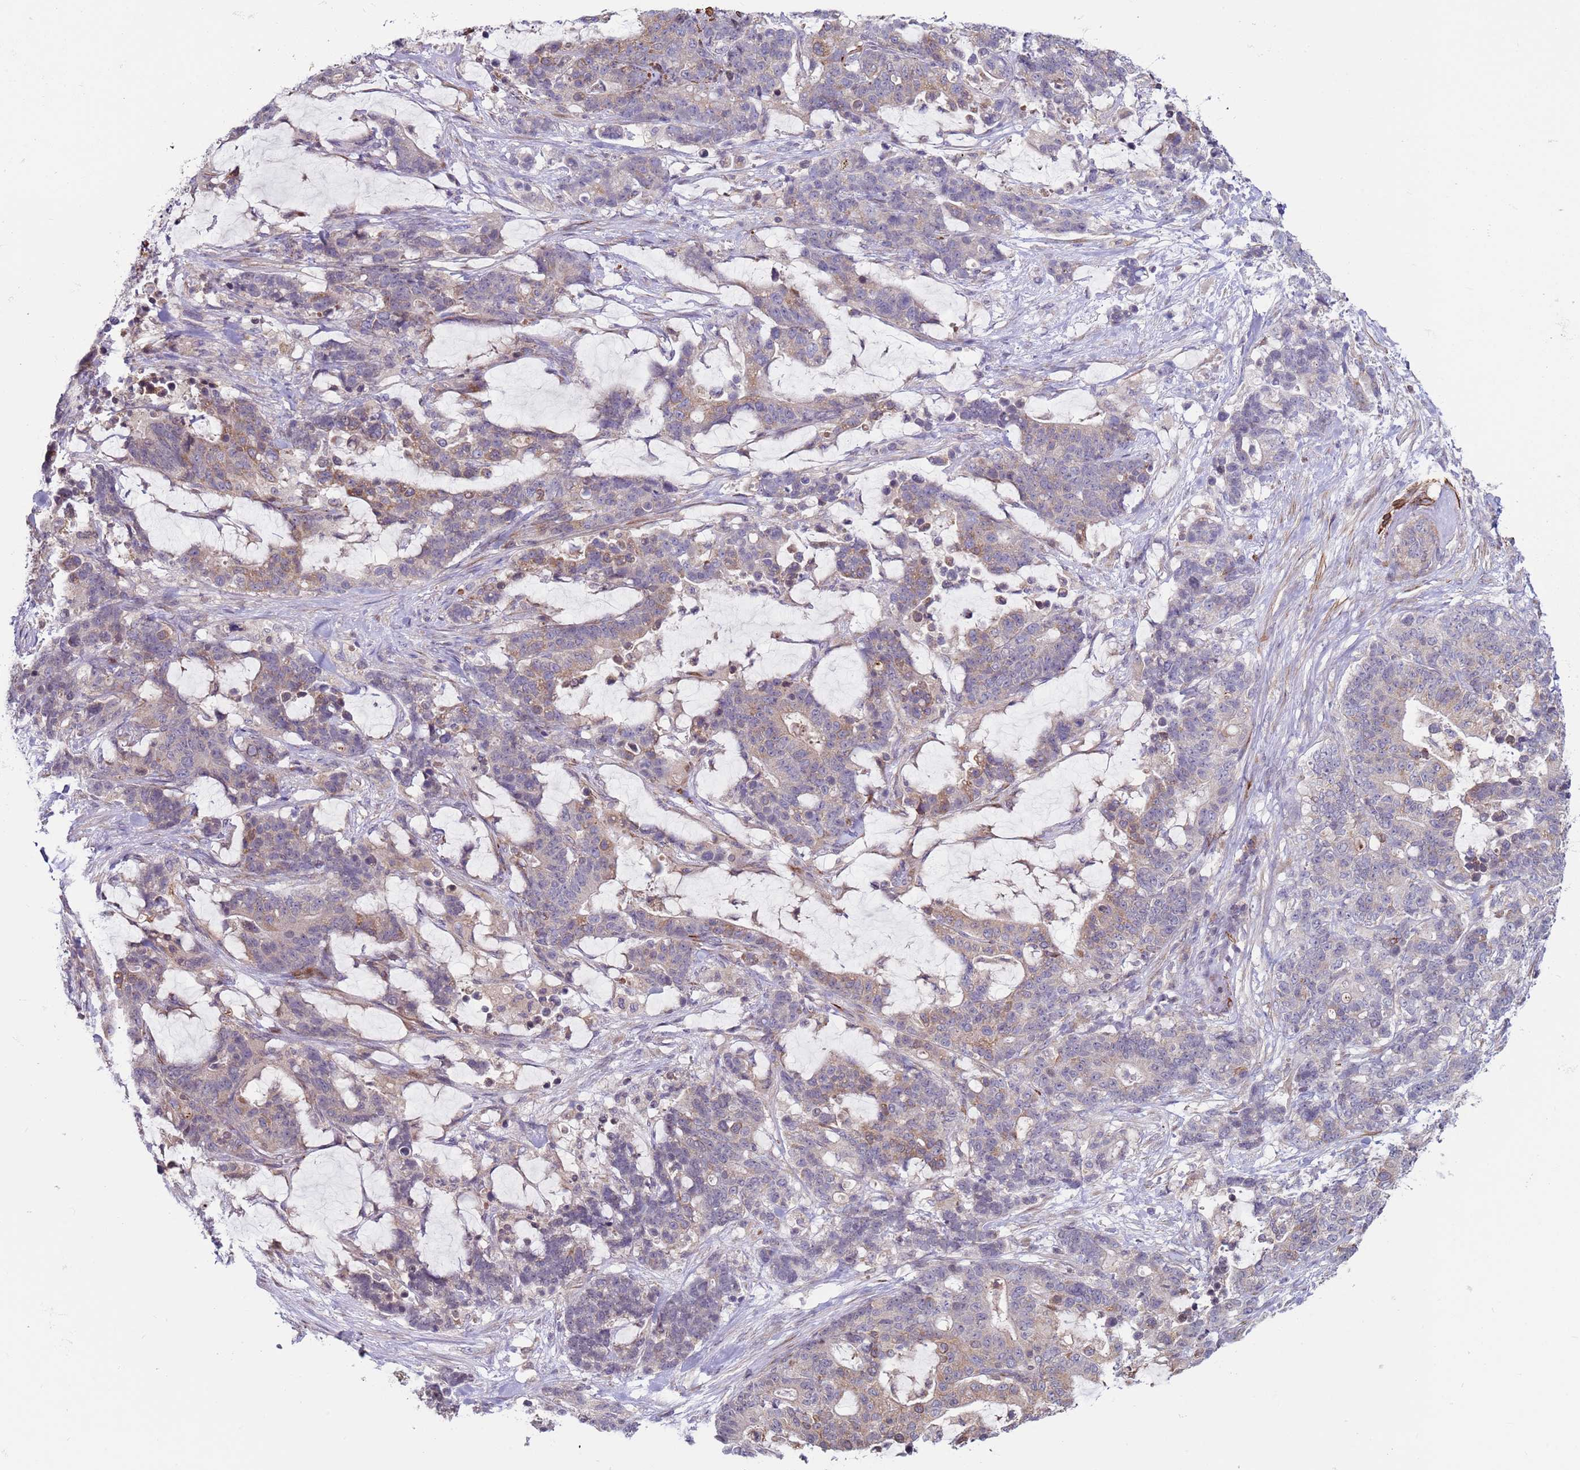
{"staining": {"intensity": "weak", "quantity": "<25%", "location": "cytoplasmic/membranous"}, "tissue": "stomach cancer", "cell_type": "Tumor cells", "image_type": "cancer", "snomed": [{"axis": "morphology", "description": "Normal tissue, NOS"}, {"axis": "morphology", "description": "Adenocarcinoma, NOS"}, {"axis": "topography", "description": "Stomach"}], "caption": "The micrograph demonstrates no significant staining in tumor cells of adenocarcinoma (stomach). (DAB immunohistochemistry (IHC) with hematoxylin counter stain).", "gene": "SNAPC4", "patient": {"sex": "female", "age": 64}}